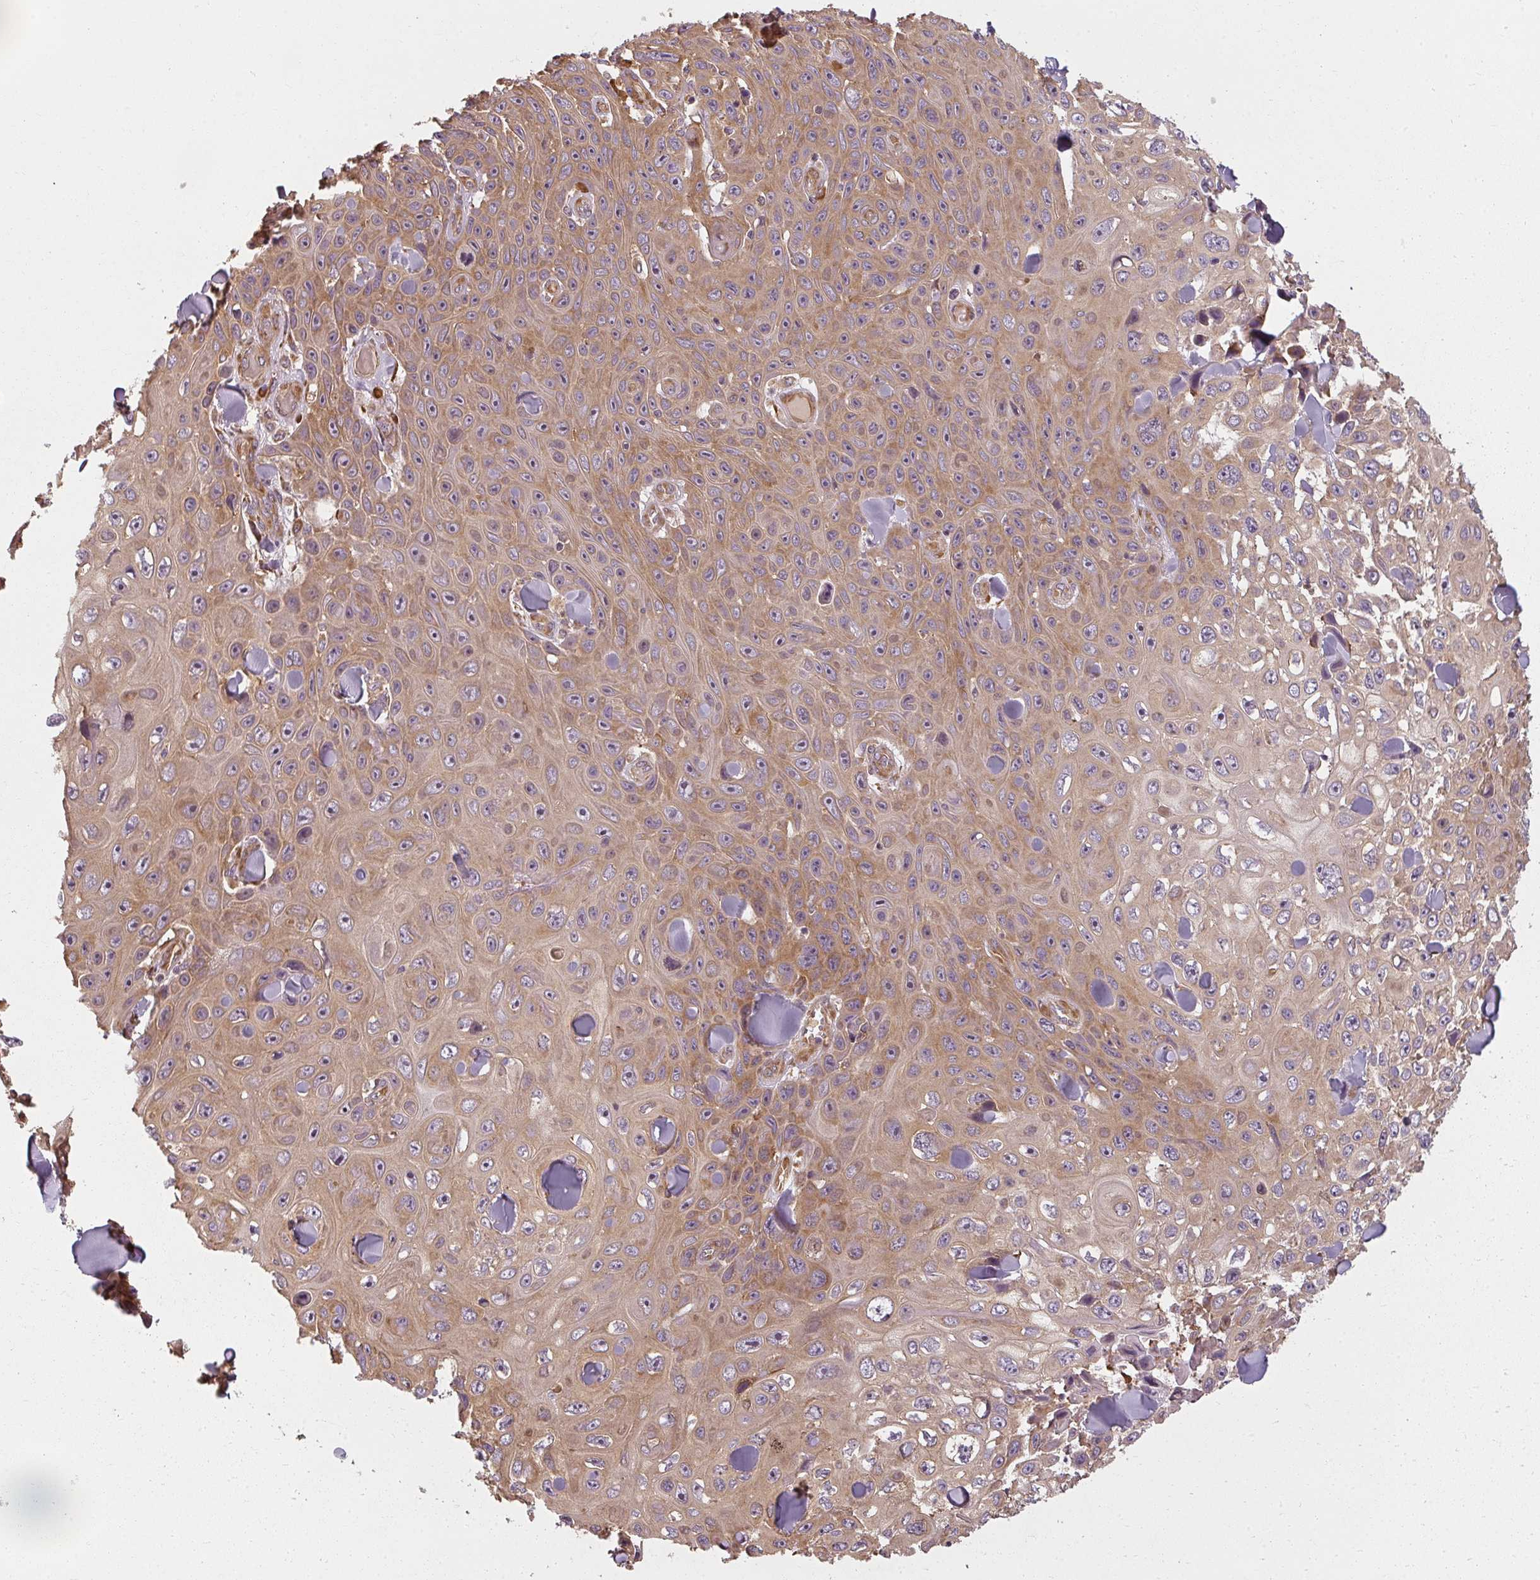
{"staining": {"intensity": "moderate", "quantity": ">75%", "location": "cytoplasmic/membranous"}, "tissue": "skin cancer", "cell_type": "Tumor cells", "image_type": "cancer", "snomed": [{"axis": "morphology", "description": "Squamous cell carcinoma, NOS"}, {"axis": "topography", "description": "Skin"}], "caption": "The immunohistochemical stain highlights moderate cytoplasmic/membranous expression in tumor cells of squamous cell carcinoma (skin) tissue. (Stains: DAB (3,3'-diaminobenzidine) in brown, nuclei in blue, Microscopy: brightfield microscopy at high magnification).", "gene": "RPL24", "patient": {"sex": "male", "age": 82}}